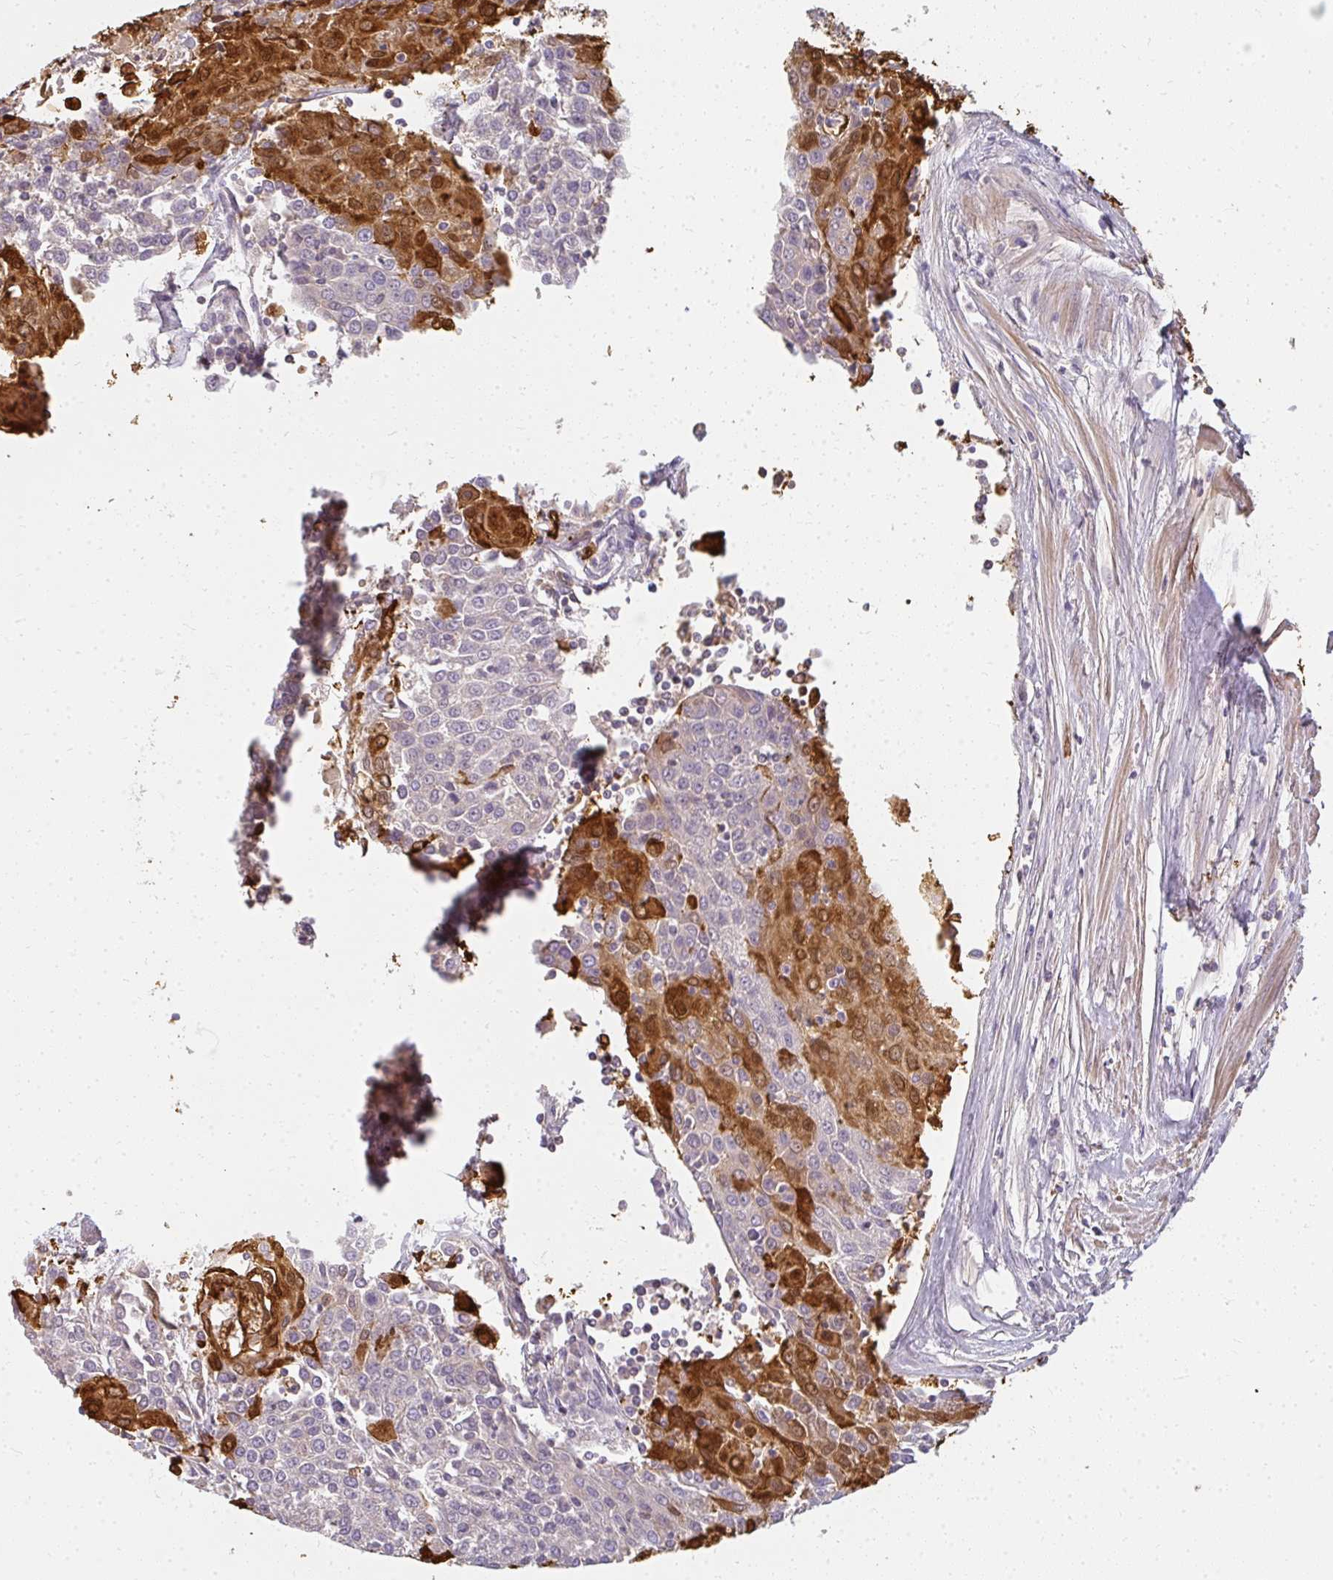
{"staining": {"intensity": "strong", "quantity": "25%-75%", "location": "cytoplasmic/membranous,nuclear"}, "tissue": "urothelial cancer", "cell_type": "Tumor cells", "image_type": "cancer", "snomed": [{"axis": "morphology", "description": "Urothelial carcinoma, High grade"}, {"axis": "topography", "description": "Urinary bladder"}], "caption": "Strong cytoplasmic/membranous and nuclear staining for a protein is appreciated in approximately 25%-75% of tumor cells of urothelial cancer using immunohistochemistry.", "gene": "CNTRL", "patient": {"sex": "female", "age": 85}}